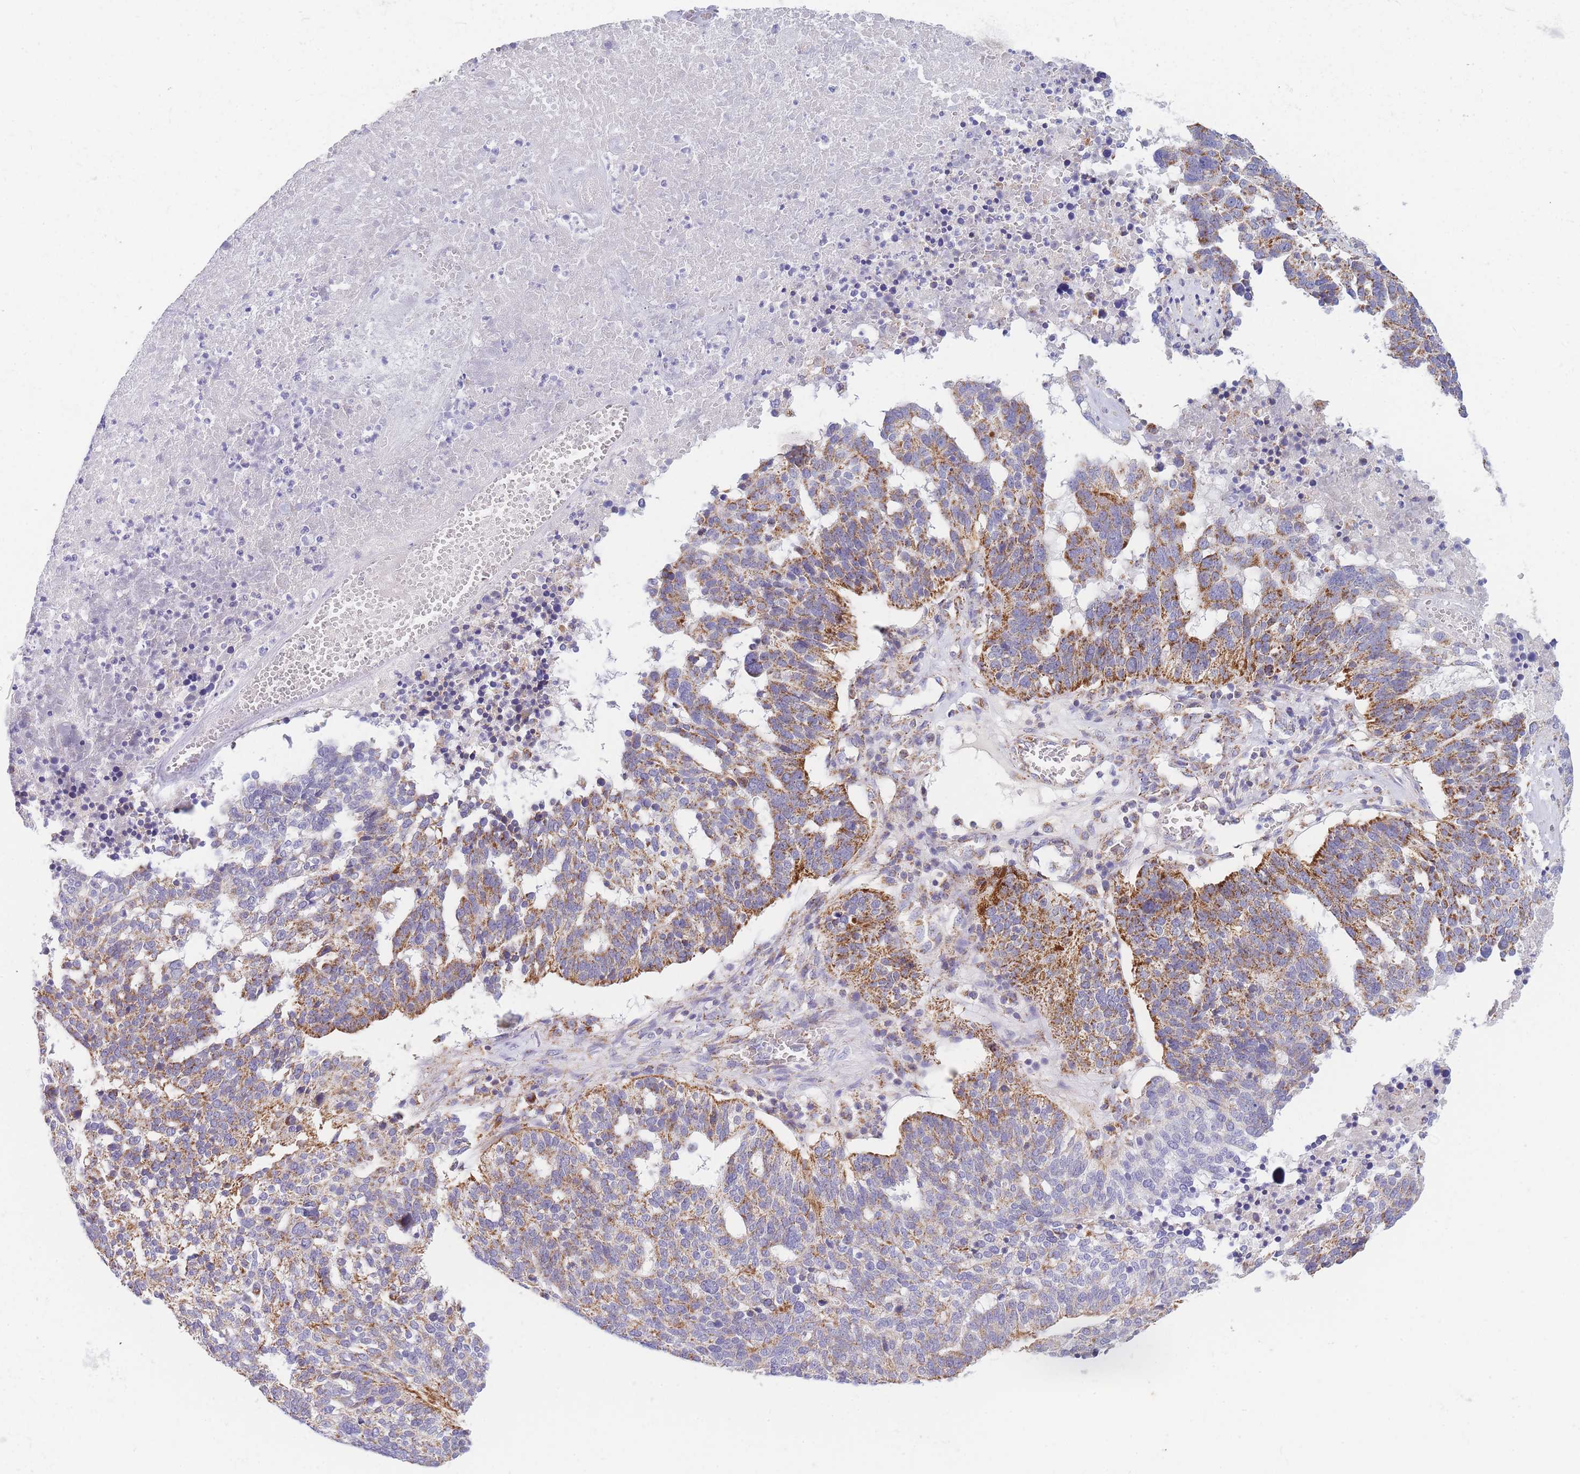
{"staining": {"intensity": "strong", "quantity": "25%-75%", "location": "cytoplasmic/membranous"}, "tissue": "ovarian cancer", "cell_type": "Tumor cells", "image_type": "cancer", "snomed": [{"axis": "morphology", "description": "Cystadenocarcinoma, serous, NOS"}, {"axis": "topography", "description": "Ovary"}], "caption": "Serous cystadenocarcinoma (ovarian) was stained to show a protein in brown. There is high levels of strong cytoplasmic/membranous positivity in approximately 25%-75% of tumor cells. (DAB (3,3'-diaminobenzidine) = brown stain, brightfield microscopy at high magnification).", "gene": "MRPS11", "patient": {"sex": "female", "age": 59}}